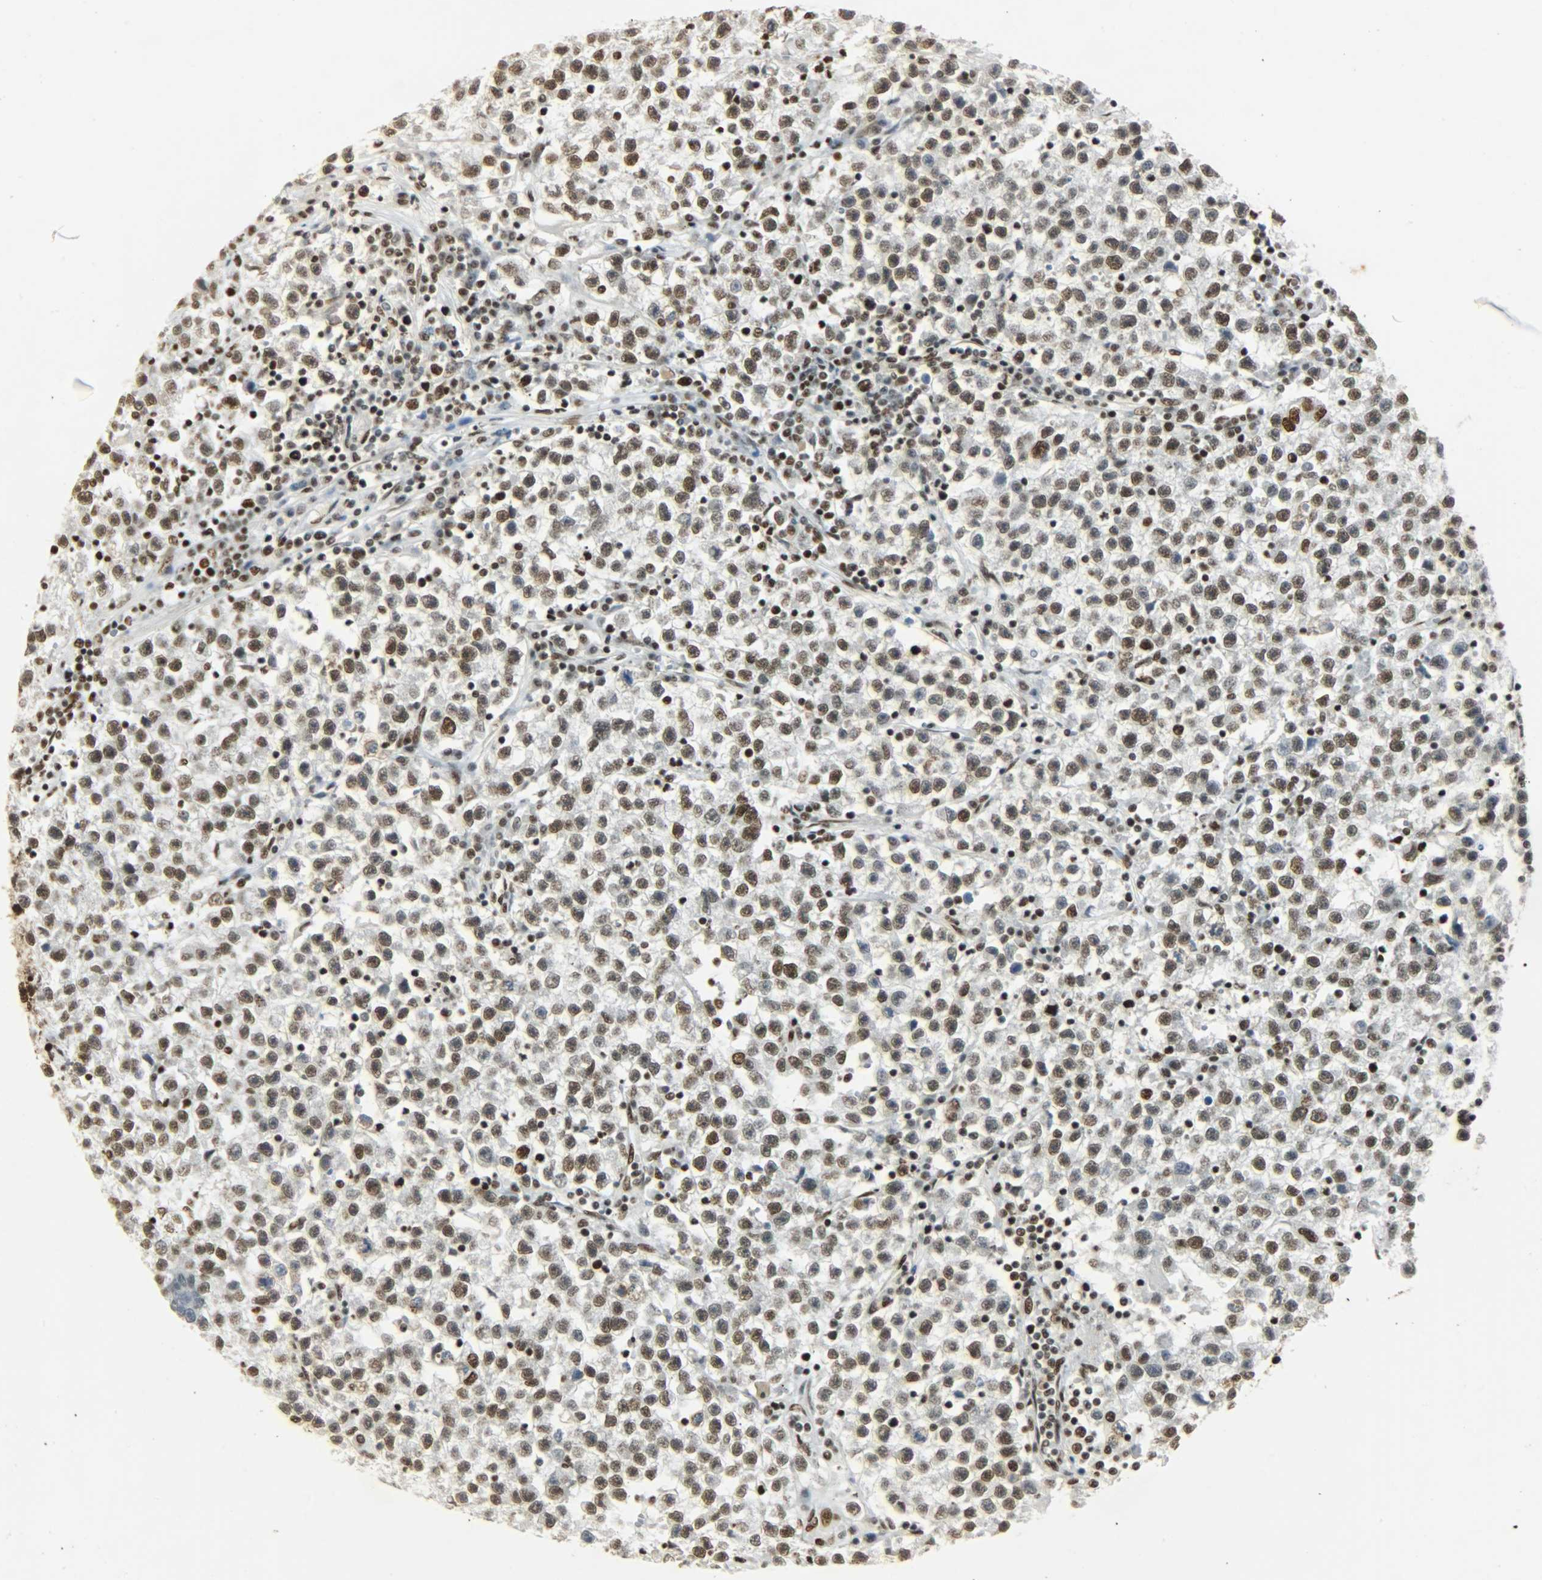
{"staining": {"intensity": "strong", "quantity": ">75%", "location": "nuclear"}, "tissue": "testis cancer", "cell_type": "Tumor cells", "image_type": "cancer", "snomed": [{"axis": "morphology", "description": "Seminoma, NOS"}, {"axis": "topography", "description": "Testis"}], "caption": "This image reveals IHC staining of human testis cancer (seminoma), with high strong nuclear staining in approximately >75% of tumor cells.", "gene": "KHDRBS1", "patient": {"sex": "male", "age": 22}}